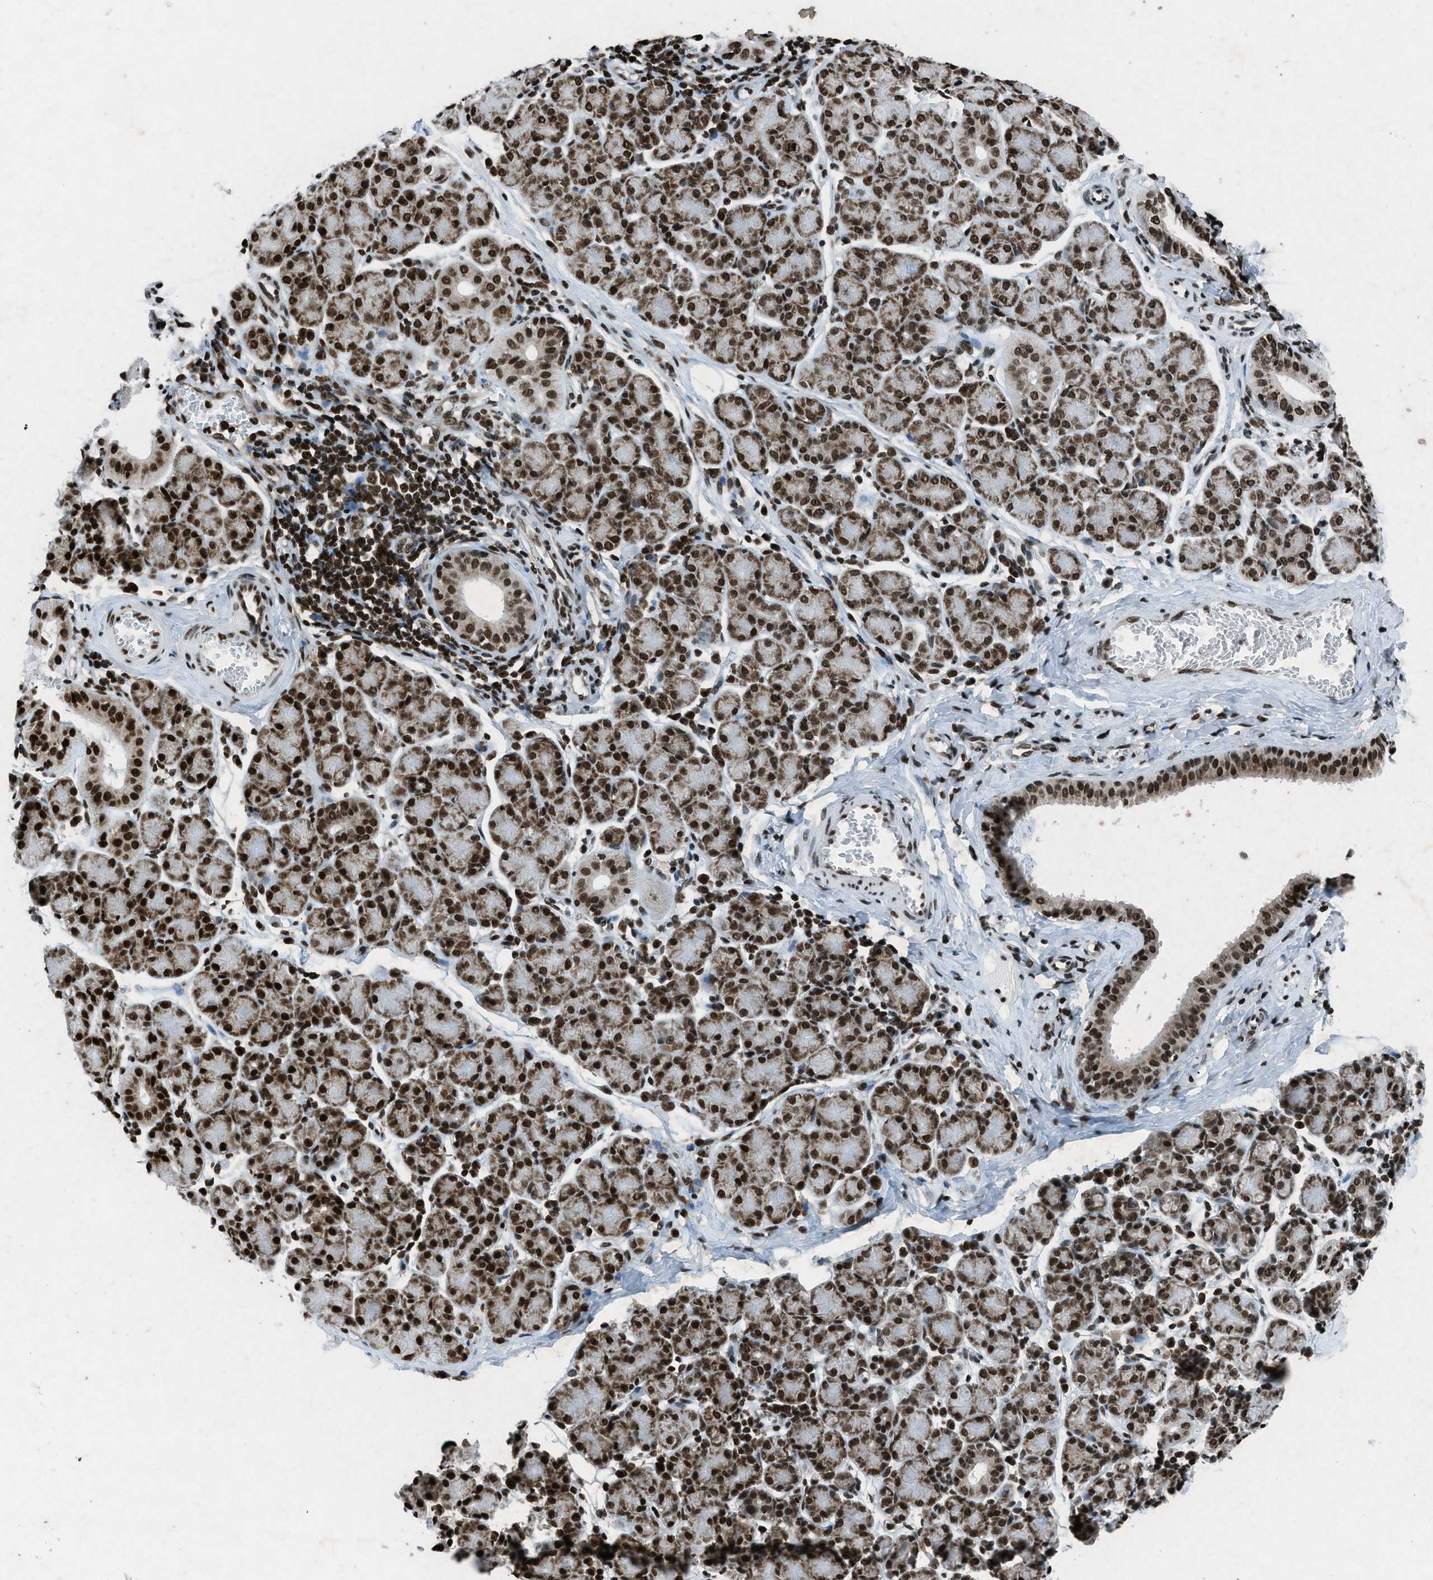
{"staining": {"intensity": "strong", "quantity": ">75%", "location": "nuclear"}, "tissue": "salivary gland", "cell_type": "Glandular cells", "image_type": "normal", "snomed": [{"axis": "morphology", "description": "Normal tissue, NOS"}, {"axis": "morphology", "description": "Inflammation, NOS"}, {"axis": "topography", "description": "Lymph node"}, {"axis": "topography", "description": "Salivary gland"}], "caption": "Immunohistochemistry (IHC) histopathology image of unremarkable human salivary gland stained for a protein (brown), which demonstrates high levels of strong nuclear staining in about >75% of glandular cells.", "gene": "NXF1", "patient": {"sex": "male", "age": 3}}